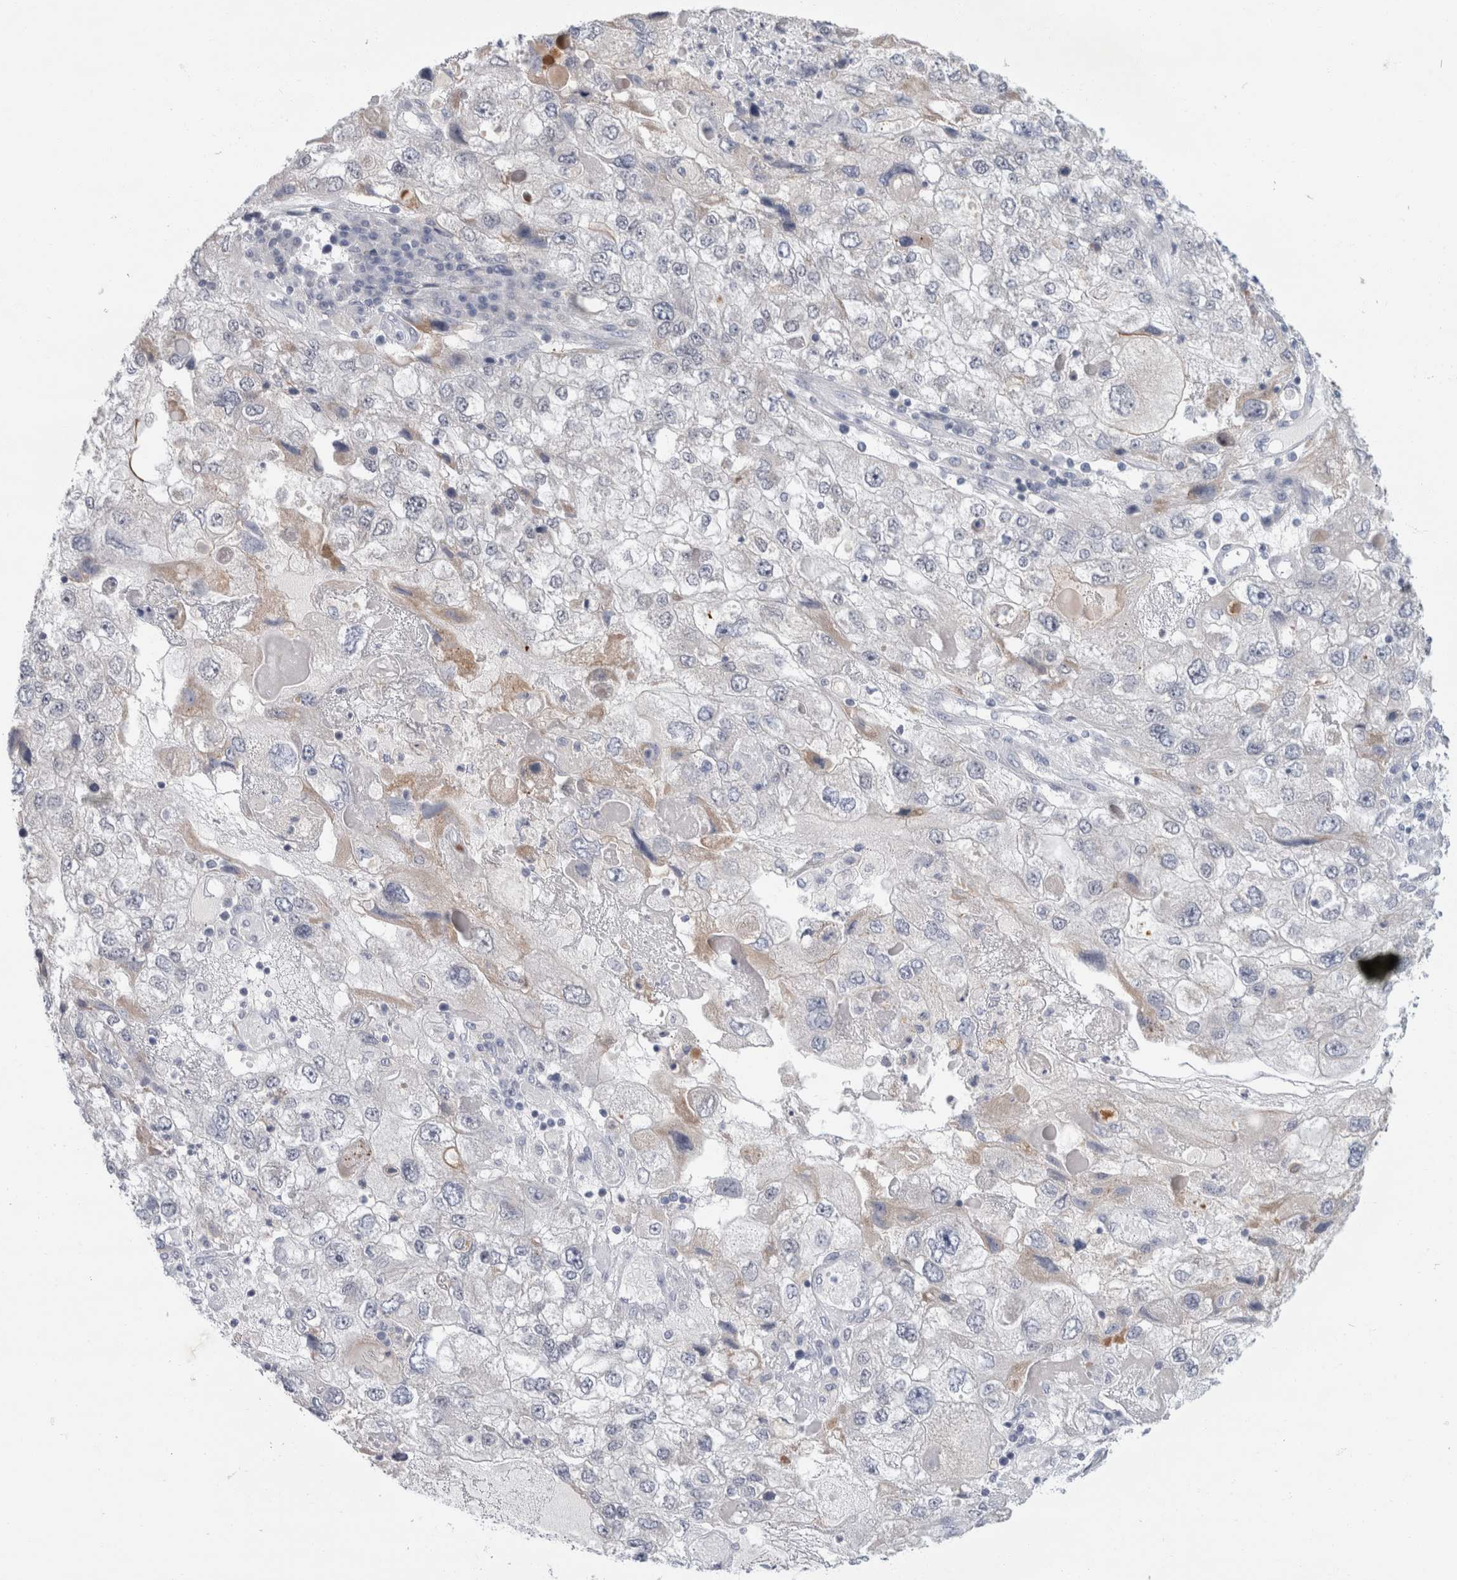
{"staining": {"intensity": "weak", "quantity": "<25%", "location": "cytoplasmic/membranous"}, "tissue": "endometrial cancer", "cell_type": "Tumor cells", "image_type": "cancer", "snomed": [{"axis": "morphology", "description": "Adenocarcinoma, NOS"}, {"axis": "topography", "description": "Endometrium"}], "caption": "Endometrial cancer (adenocarcinoma) was stained to show a protein in brown. There is no significant positivity in tumor cells.", "gene": "NIPA1", "patient": {"sex": "female", "age": 49}}